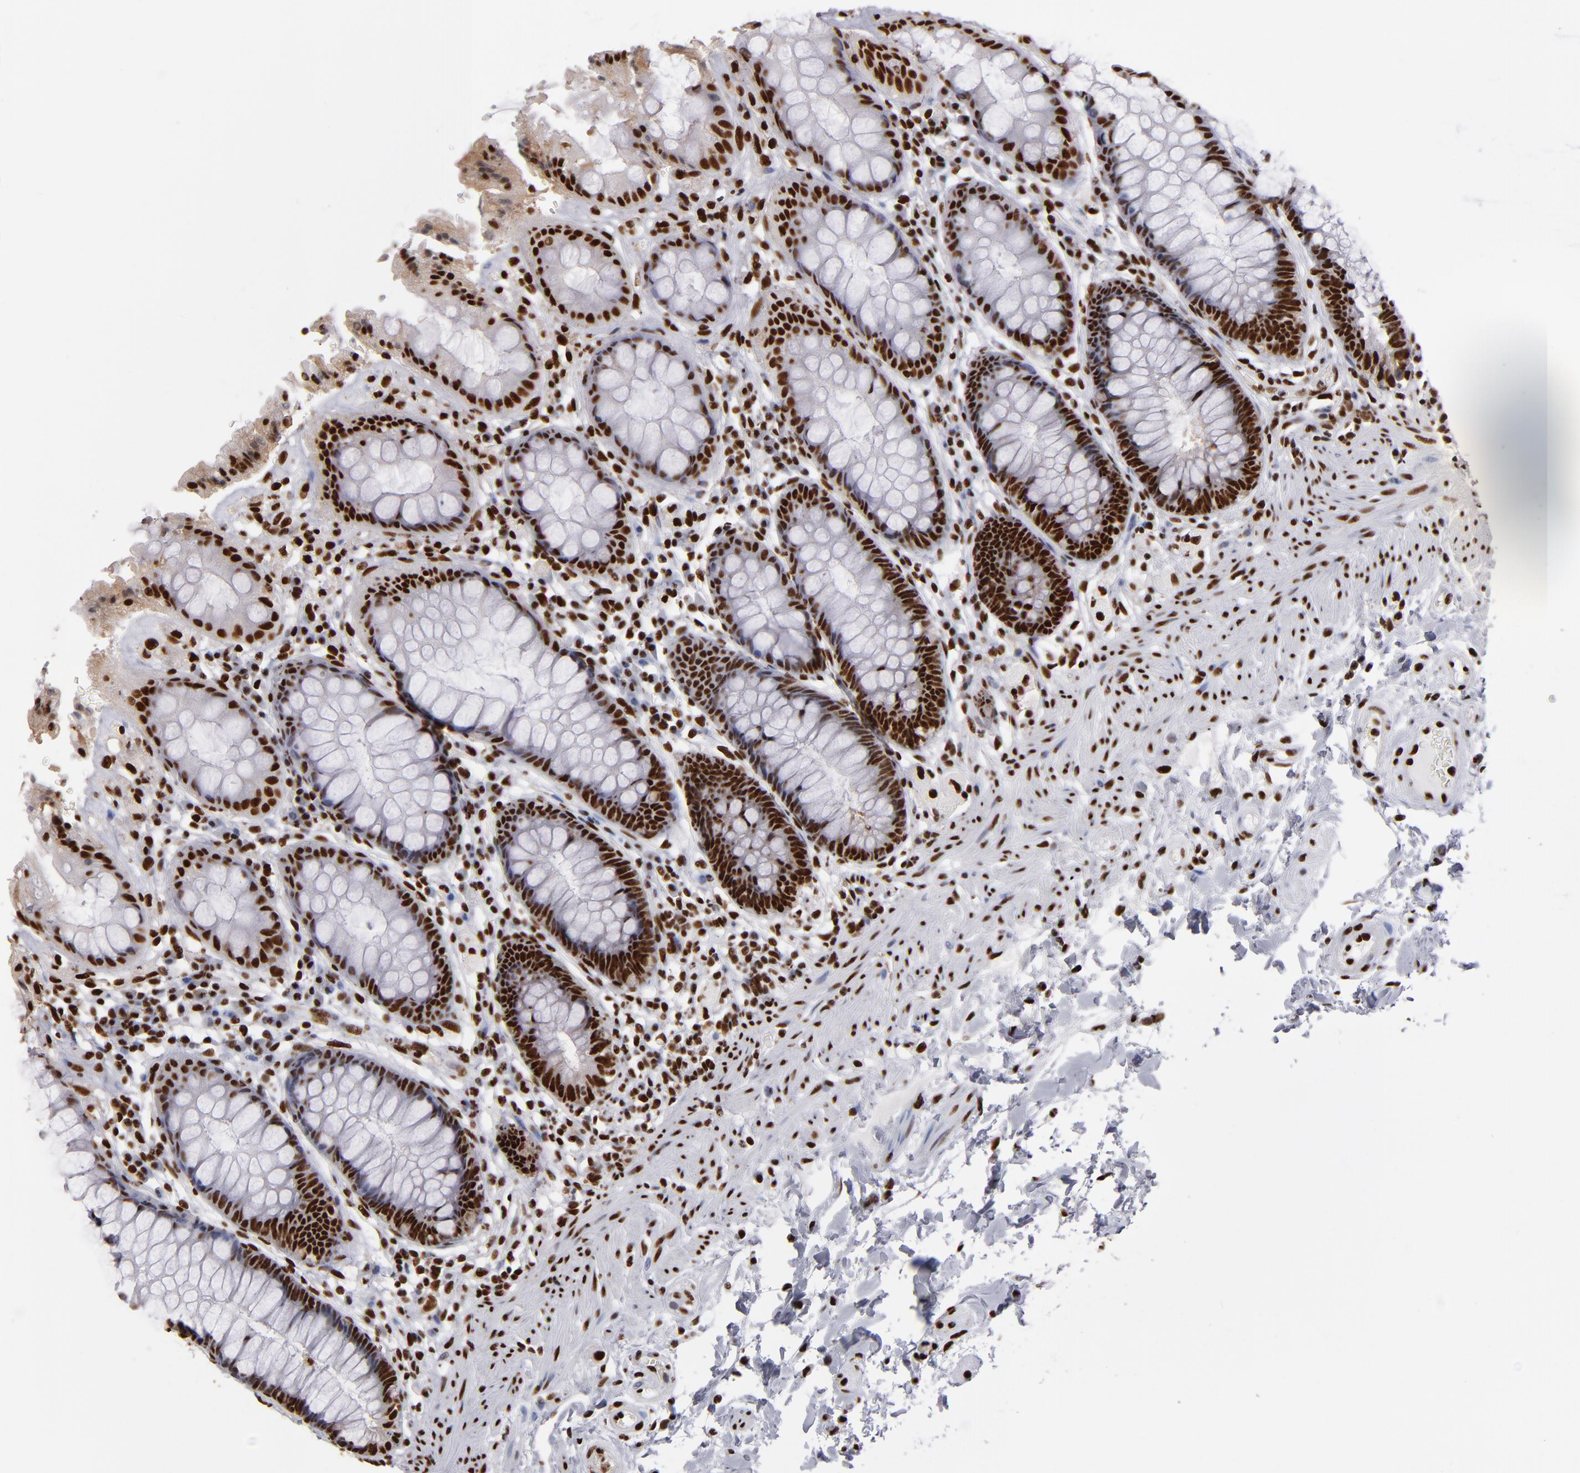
{"staining": {"intensity": "strong", "quantity": ">75%", "location": "nuclear"}, "tissue": "rectum", "cell_type": "Glandular cells", "image_type": "normal", "snomed": [{"axis": "morphology", "description": "Normal tissue, NOS"}, {"axis": "topography", "description": "Rectum"}], "caption": "IHC (DAB (3,3'-diaminobenzidine)) staining of benign human rectum exhibits strong nuclear protein staining in about >75% of glandular cells.", "gene": "MRE11", "patient": {"sex": "female", "age": 46}}